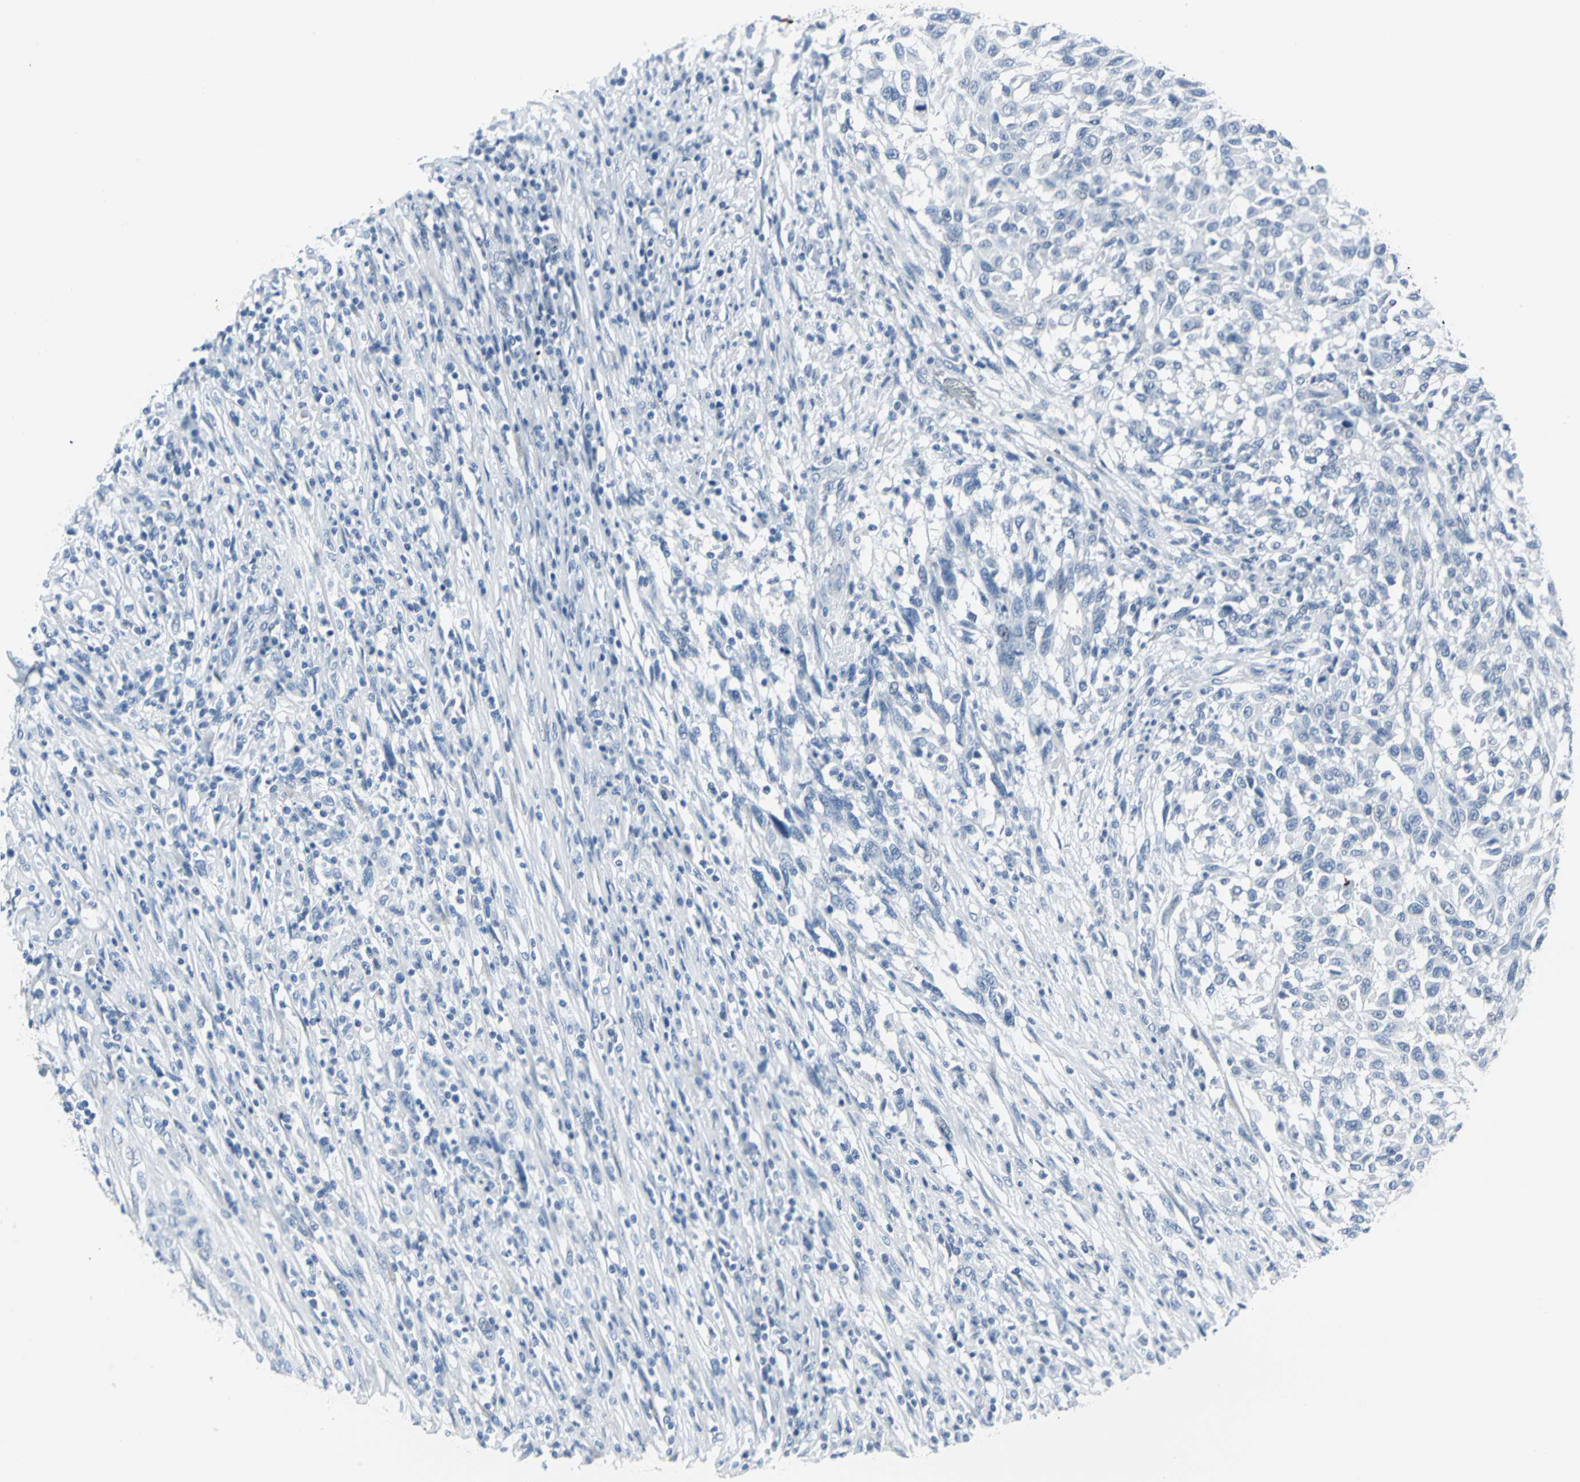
{"staining": {"intensity": "negative", "quantity": "none", "location": "none"}, "tissue": "melanoma", "cell_type": "Tumor cells", "image_type": "cancer", "snomed": [{"axis": "morphology", "description": "Malignant melanoma, Metastatic site"}, {"axis": "topography", "description": "Lymph node"}], "caption": "A photomicrograph of melanoma stained for a protein reveals no brown staining in tumor cells.", "gene": "CYB5A", "patient": {"sex": "male", "age": 61}}